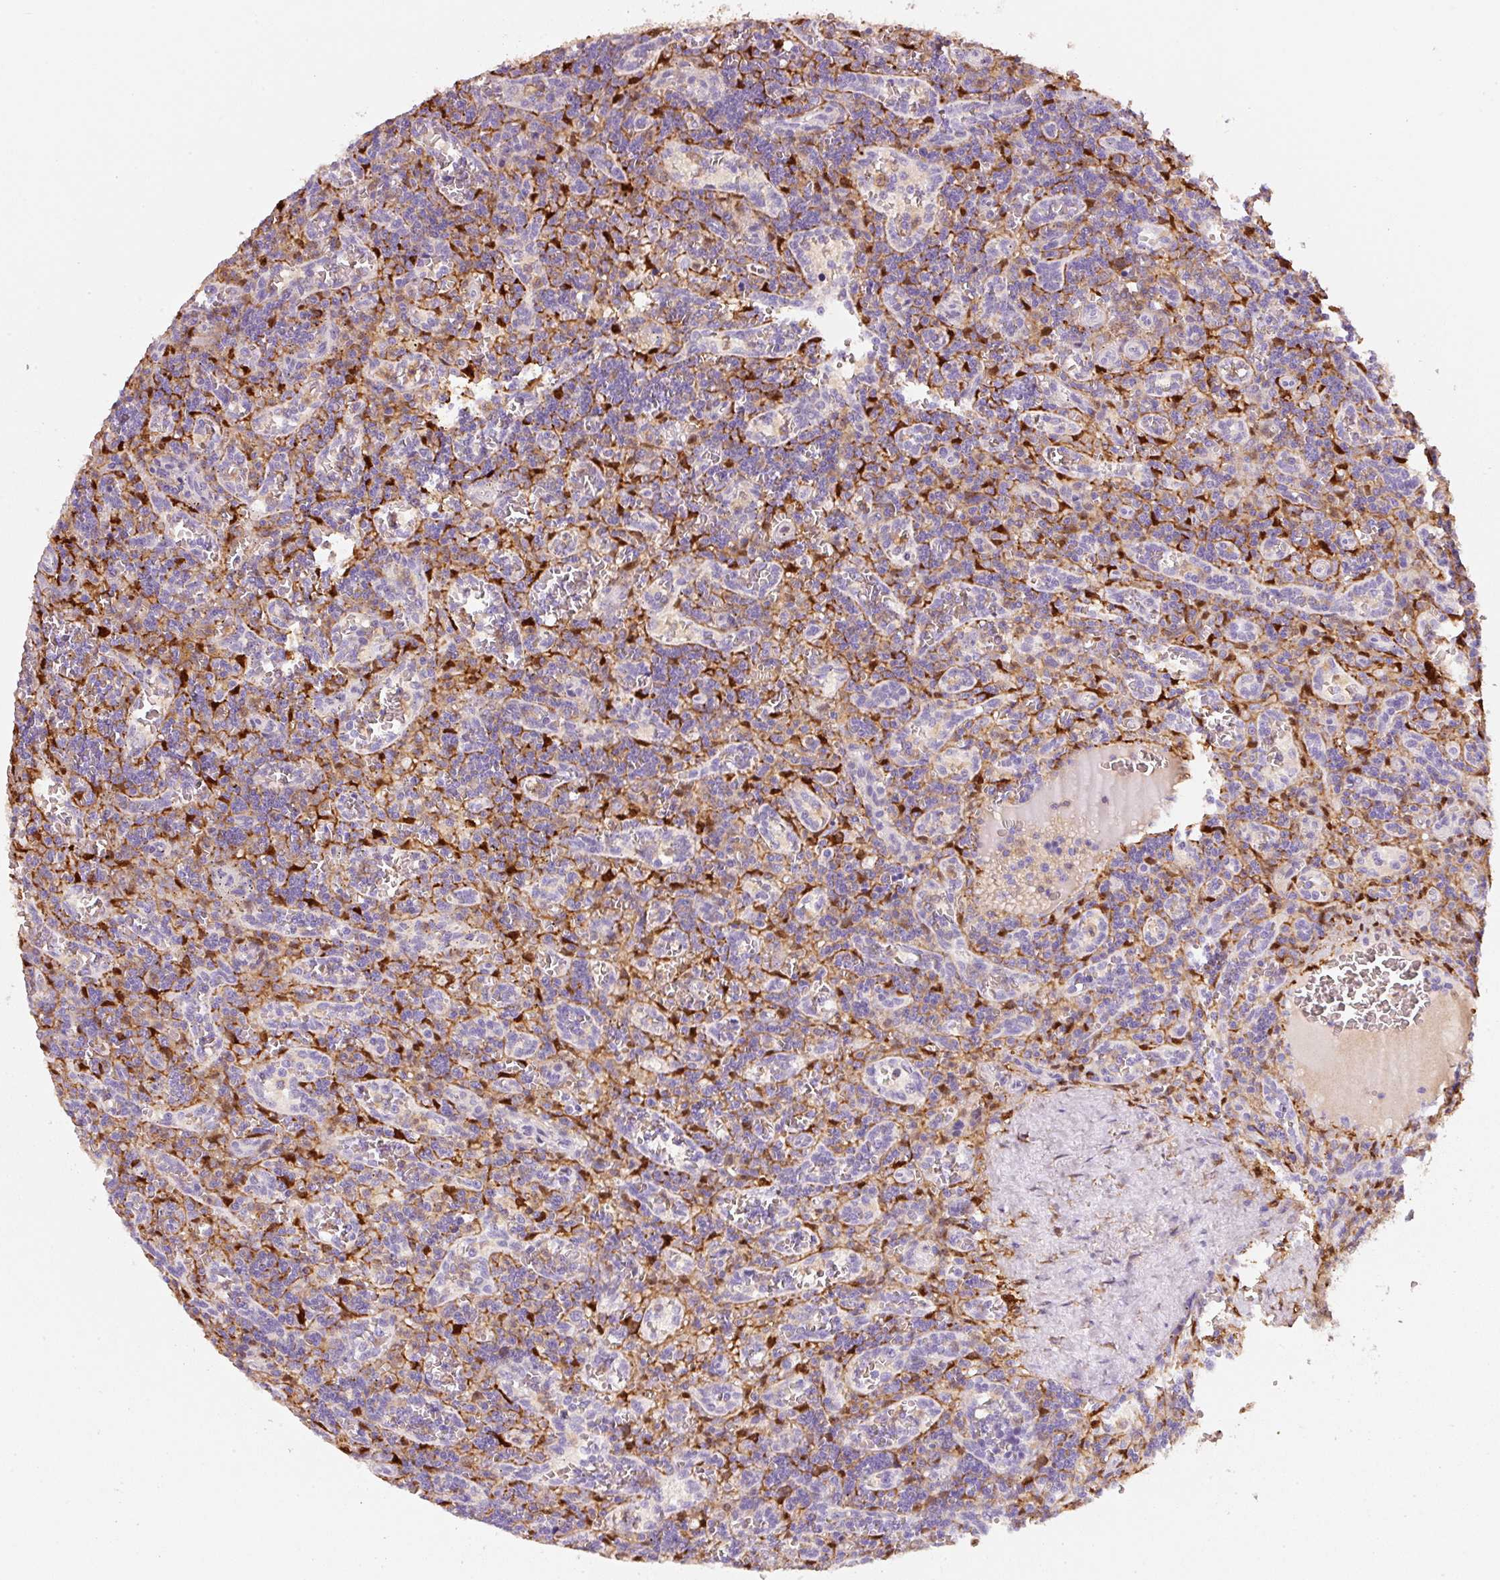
{"staining": {"intensity": "negative", "quantity": "none", "location": "none"}, "tissue": "lymphoma", "cell_type": "Tumor cells", "image_type": "cancer", "snomed": [{"axis": "morphology", "description": "Malignant lymphoma, non-Hodgkin's type, Low grade"}, {"axis": "topography", "description": "Spleen"}], "caption": "Tumor cells are negative for protein expression in human low-grade malignant lymphoma, non-Hodgkin's type.", "gene": "IQGAP2", "patient": {"sex": "male", "age": 73}}